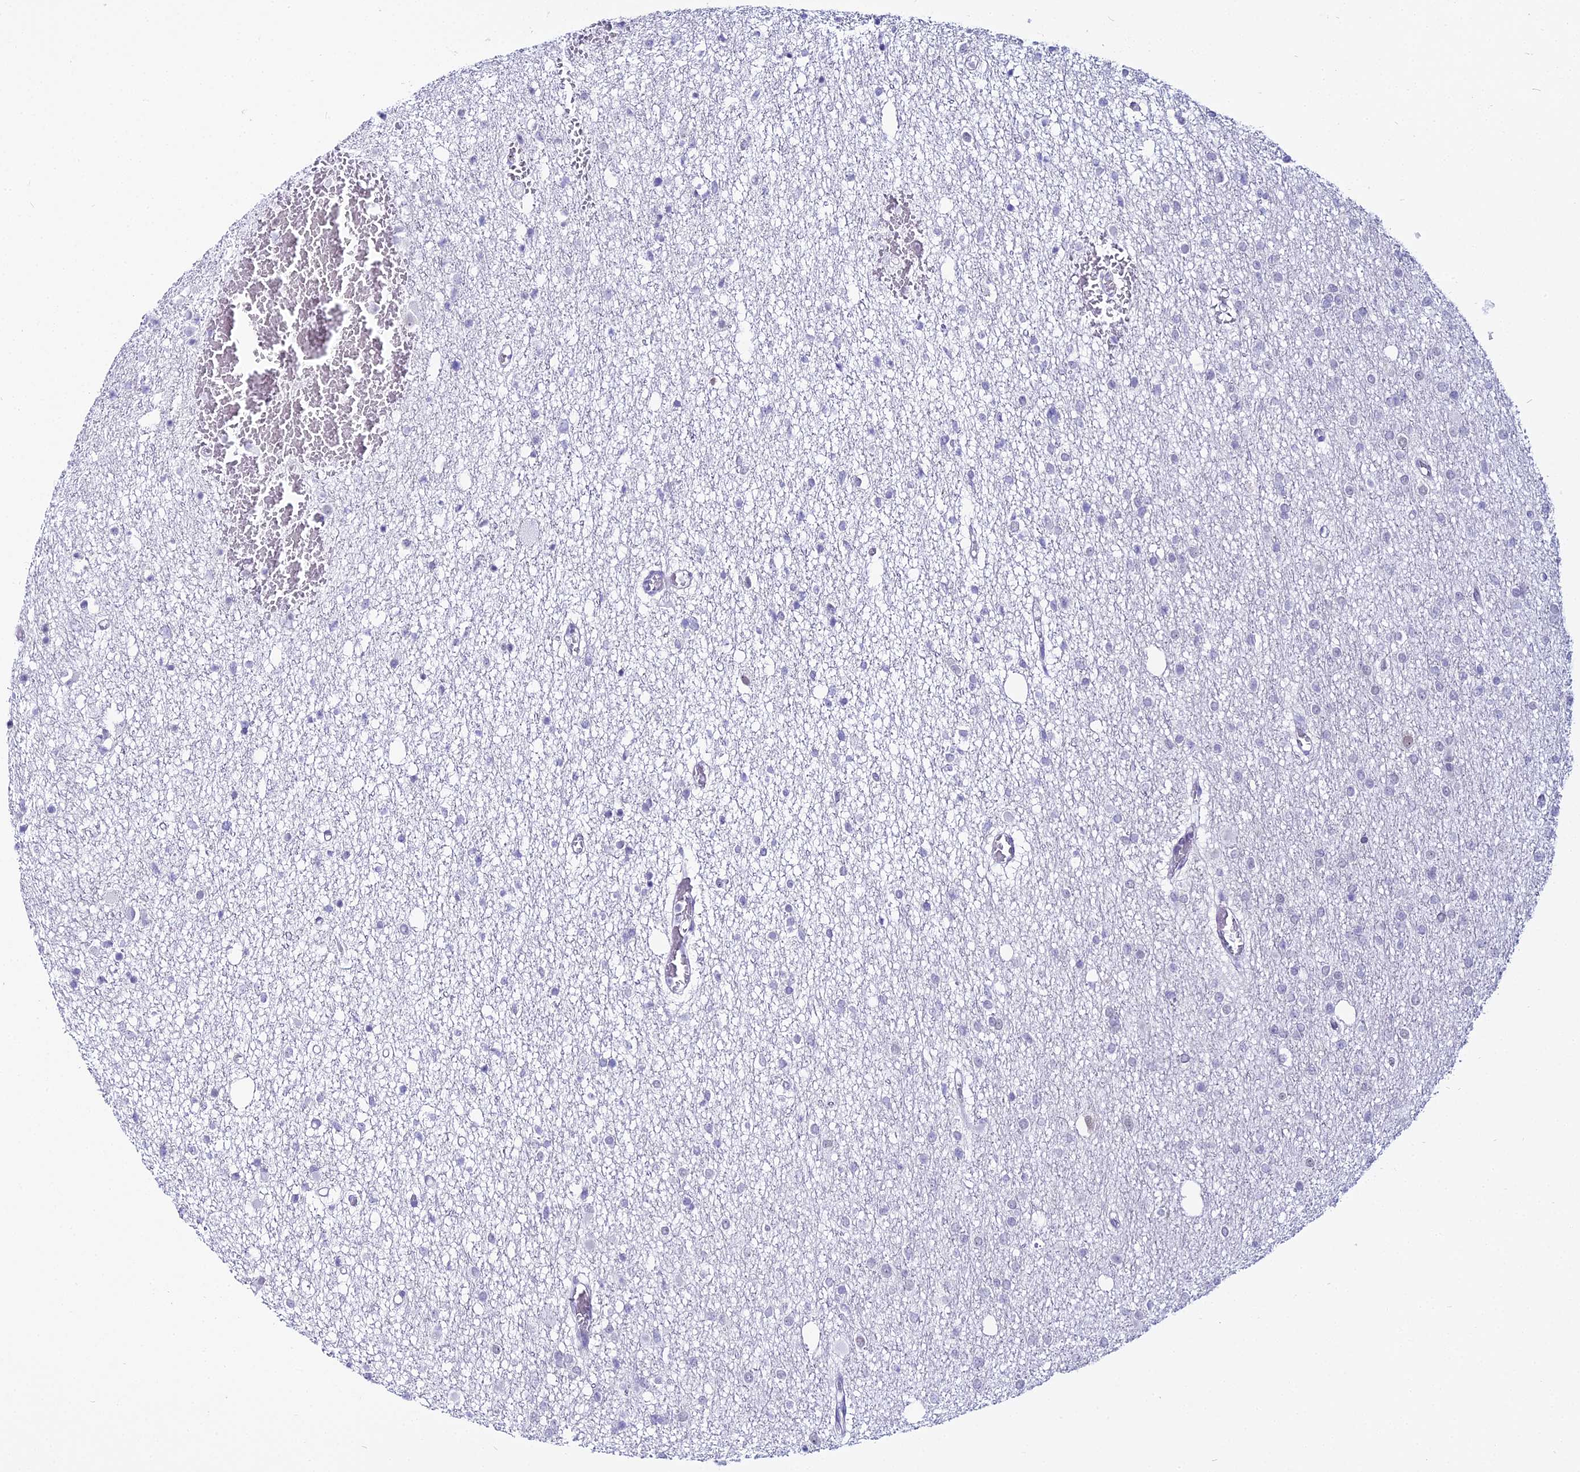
{"staining": {"intensity": "negative", "quantity": "none", "location": "none"}, "tissue": "glioma", "cell_type": "Tumor cells", "image_type": "cancer", "snomed": [{"axis": "morphology", "description": "Glioma, malignant, Low grade"}, {"axis": "topography", "description": "Brain"}], "caption": "A high-resolution image shows IHC staining of glioma, which exhibits no significant staining in tumor cells.", "gene": "RBM12", "patient": {"sex": "female", "age": 22}}